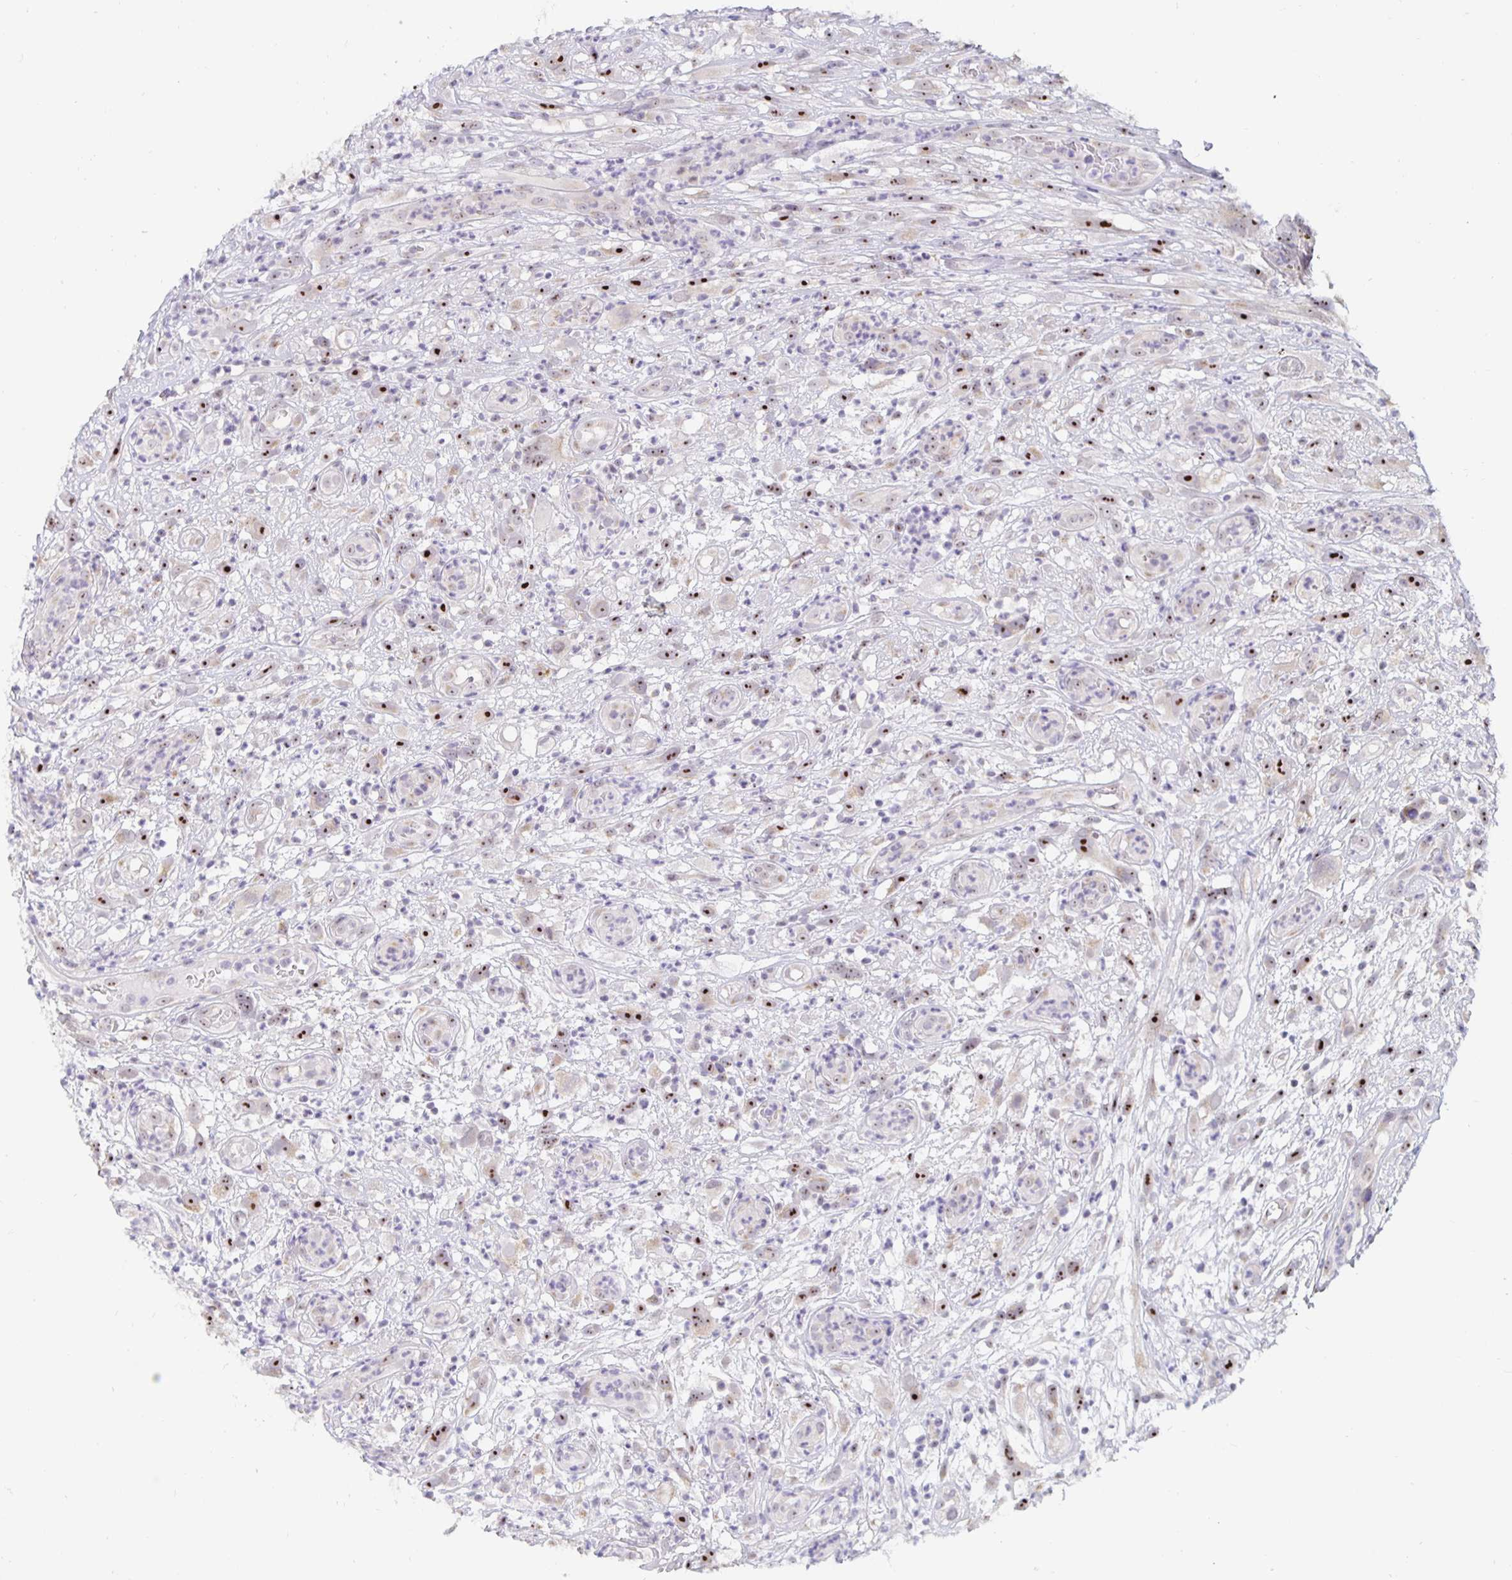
{"staining": {"intensity": "strong", "quantity": "25%-75%", "location": "nuclear"}, "tissue": "head and neck cancer", "cell_type": "Tumor cells", "image_type": "cancer", "snomed": [{"axis": "morphology", "description": "Squamous cell carcinoma, NOS"}, {"axis": "topography", "description": "Head-Neck"}], "caption": "This histopathology image displays IHC staining of human head and neck cancer, with high strong nuclear positivity in about 25%-75% of tumor cells.", "gene": "NUP85", "patient": {"sex": "male", "age": 65}}